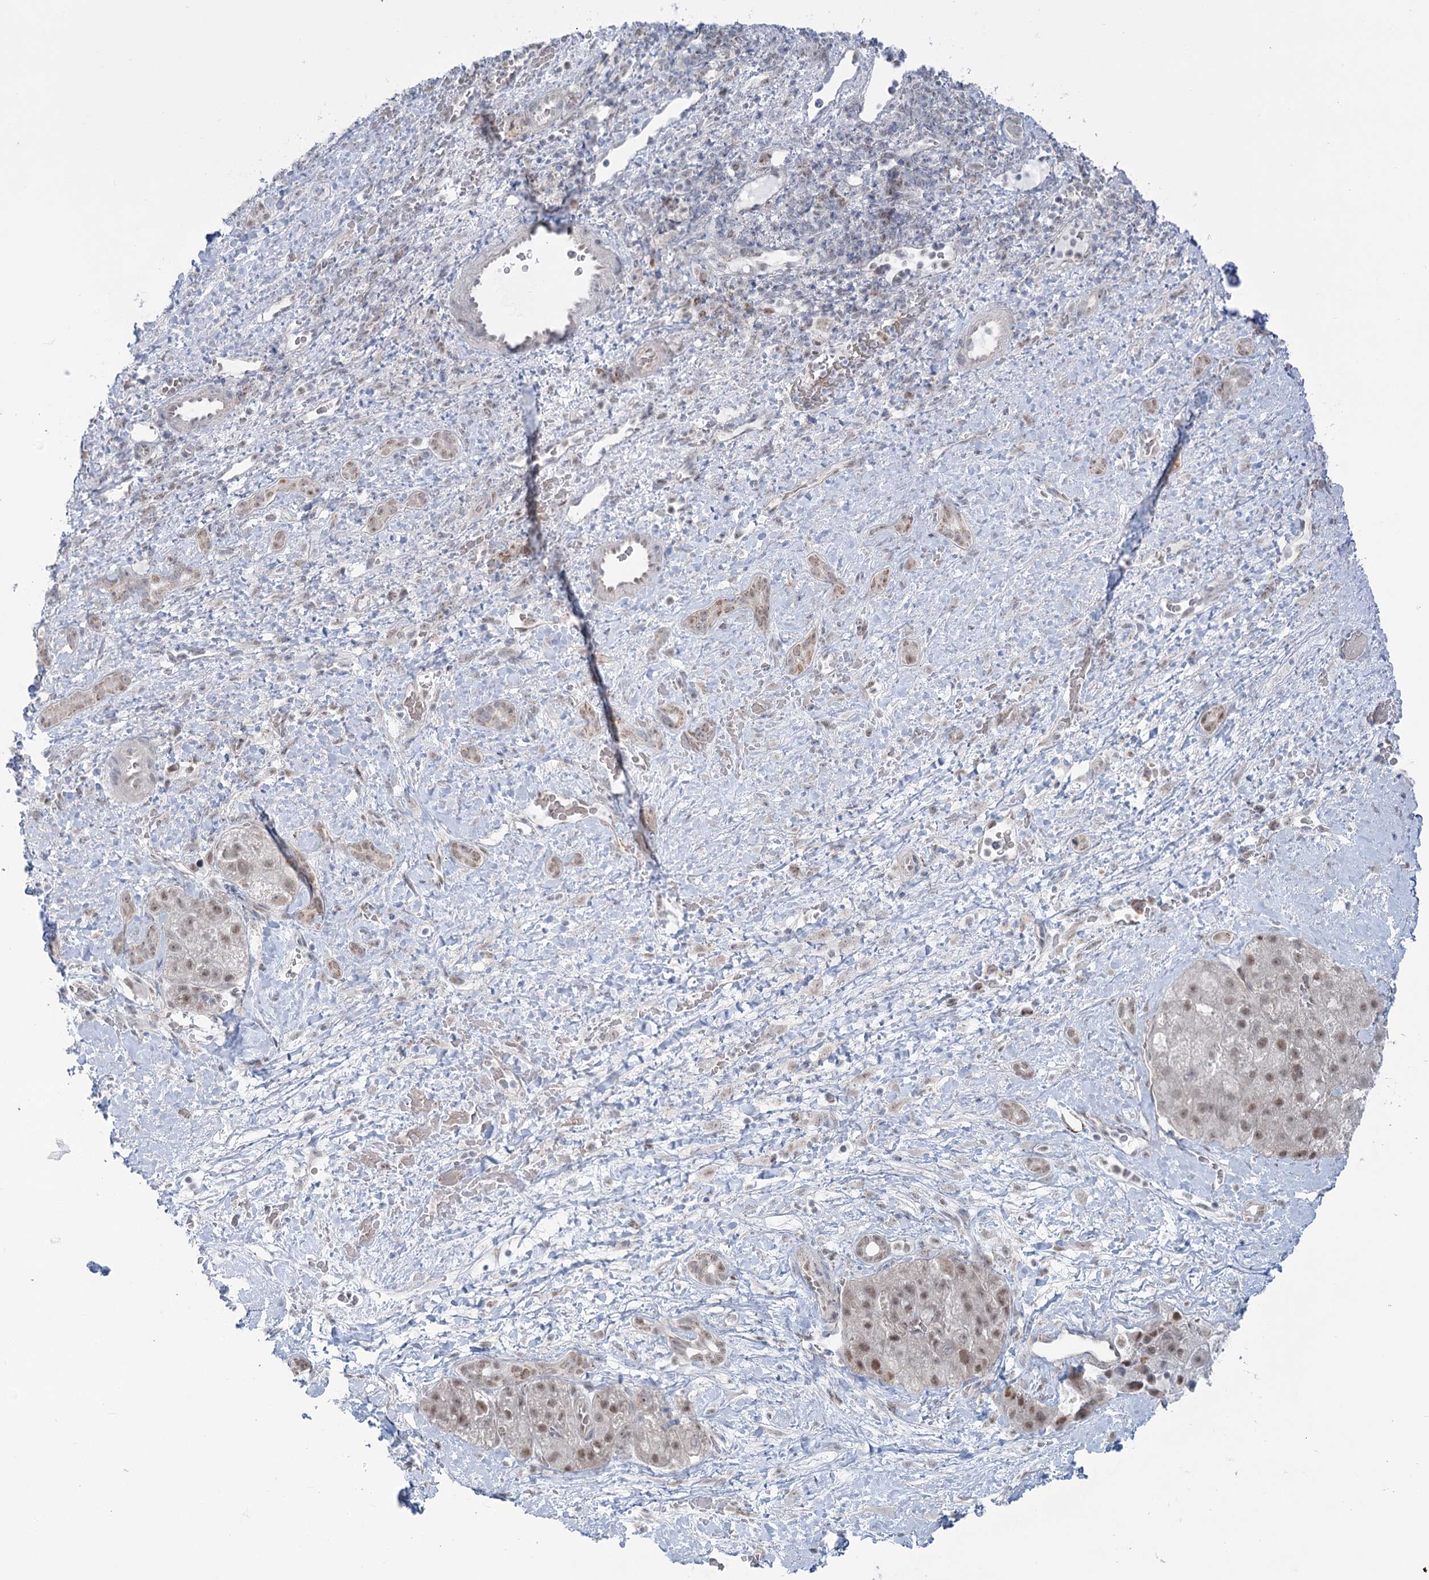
{"staining": {"intensity": "moderate", "quantity": ">75%", "location": "nuclear"}, "tissue": "liver cancer", "cell_type": "Tumor cells", "image_type": "cancer", "snomed": [{"axis": "morphology", "description": "Normal tissue, NOS"}, {"axis": "morphology", "description": "Carcinoma, Hepatocellular, NOS"}, {"axis": "topography", "description": "Liver"}], "caption": "Liver cancer (hepatocellular carcinoma) was stained to show a protein in brown. There is medium levels of moderate nuclear staining in approximately >75% of tumor cells. The protein is shown in brown color, while the nuclei are stained blue.", "gene": "MTG1", "patient": {"sex": "male", "age": 57}}